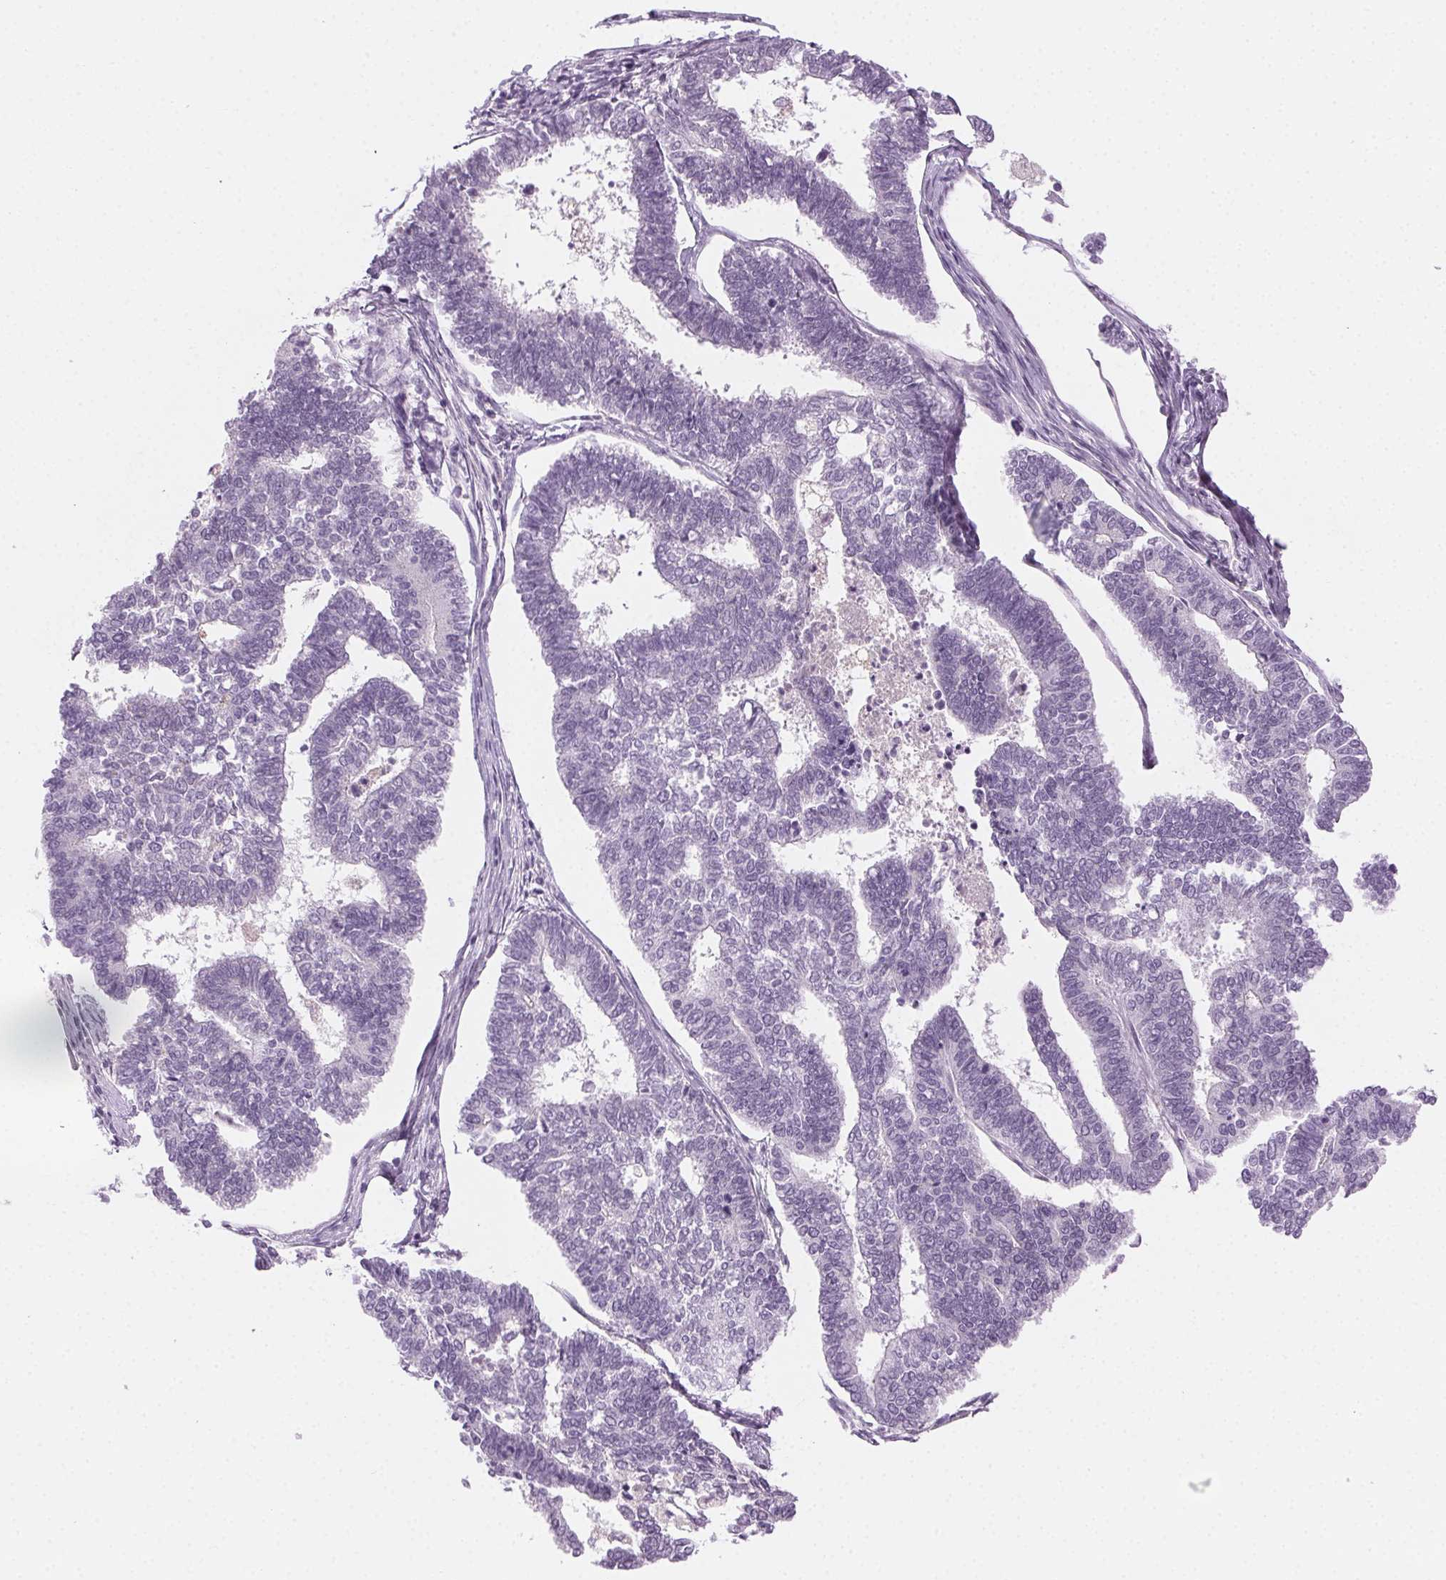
{"staining": {"intensity": "negative", "quantity": "none", "location": "none"}, "tissue": "endometrial cancer", "cell_type": "Tumor cells", "image_type": "cancer", "snomed": [{"axis": "morphology", "description": "Adenocarcinoma, NOS"}, {"axis": "topography", "description": "Endometrium"}], "caption": "An immunohistochemistry micrograph of endometrial adenocarcinoma is shown. There is no staining in tumor cells of endometrial adenocarcinoma.", "gene": "HSF5", "patient": {"sex": "female", "age": 70}}